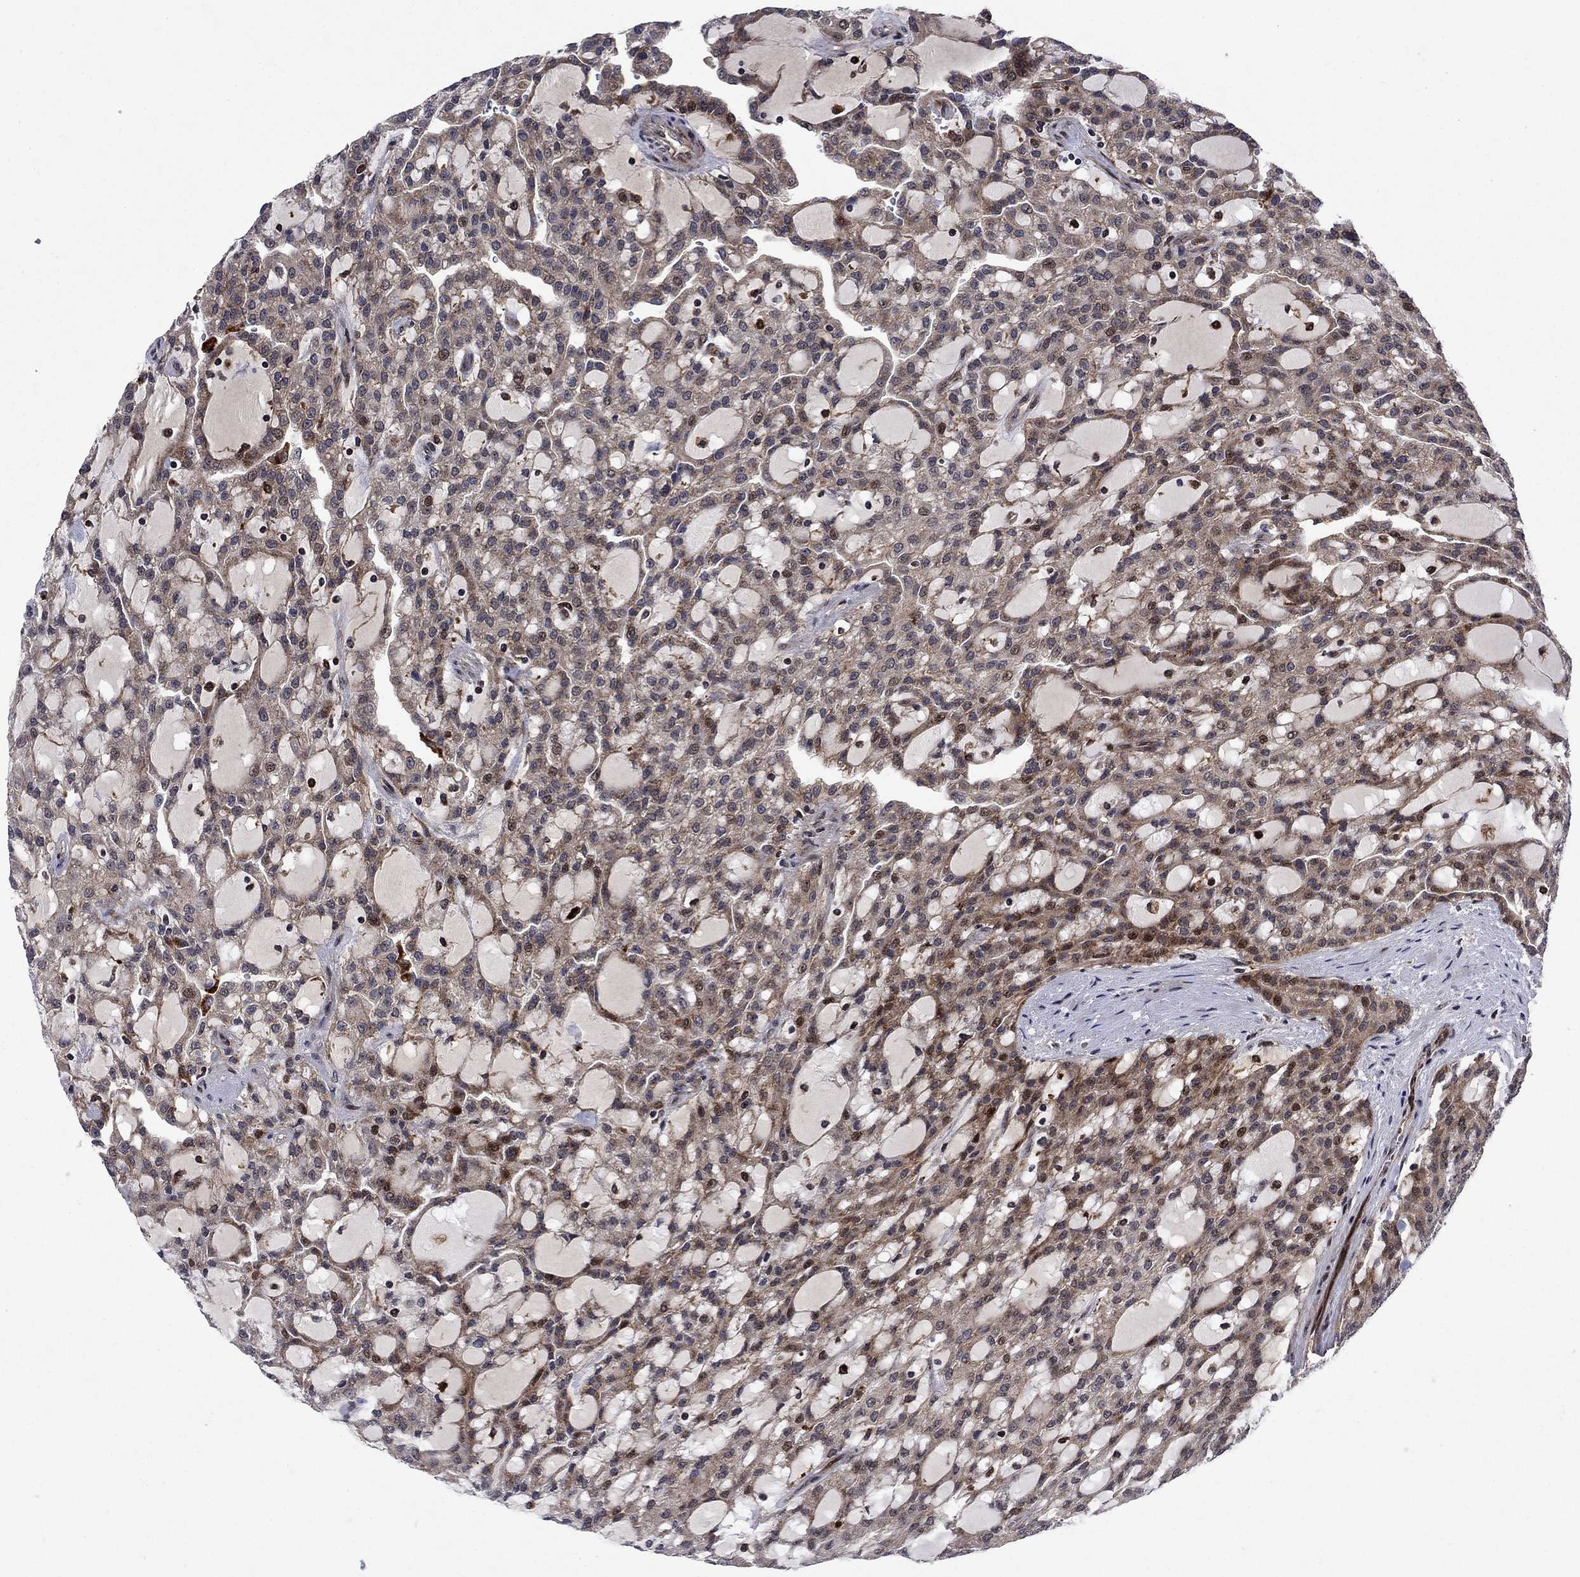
{"staining": {"intensity": "moderate", "quantity": "<25%", "location": "cytoplasmic/membranous,nuclear"}, "tissue": "renal cancer", "cell_type": "Tumor cells", "image_type": "cancer", "snomed": [{"axis": "morphology", "description": "Adenocarcinoma, NOS"}, {"axis": "topography", "description": "Kidney"}], "caption": "Protein staining displays moderate cytoplasmic/membranous and nuclear expression in about <25% of tumor cells in renal cancer.", "gene": "AGTPBP1", "patient": {"sex": "male", "age": 63}}